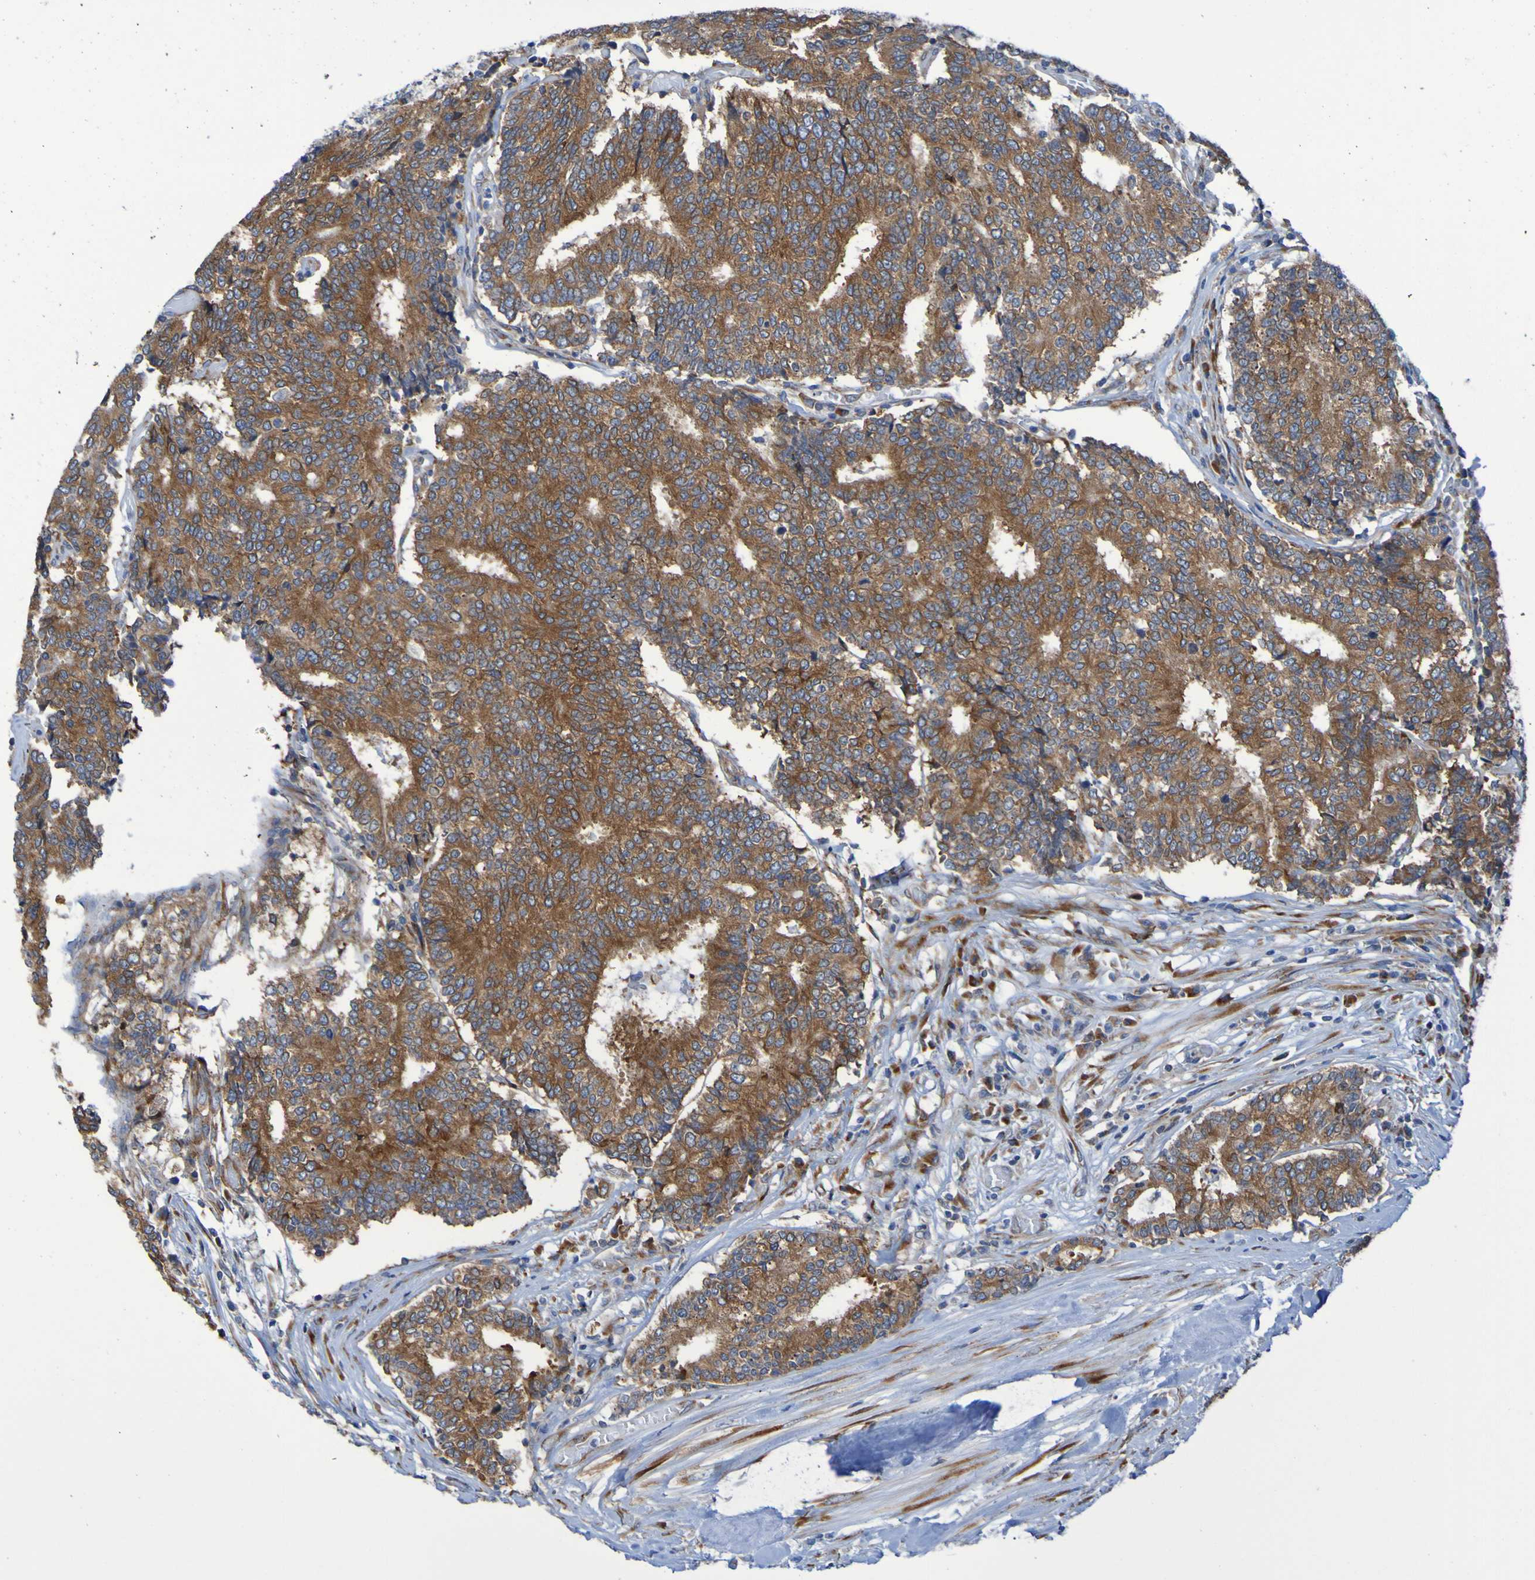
{"staining": {"intensity": "strong", "quantity": ">75%", "location": "cytoplasmic/membranous"}, "tissue": "prostate cancer", "cell_type": "Tumor cells", "image_type": "cancer", "snomed": [{"axis": "morphology", "description": "Normal tissue, NOS"}, {"axis": "morphology", "description": "Adenocarcinoma, High grade"}, {"axis": "topography", "description": "Prostate"}, {"axis": "topography", "description": "Seminal veicle"}], "caption": "The image demonstrates immunohistochemical staining of prostate high-grade adenocarcinoma. There is strong cytoplasmic/membranous staining is appreciated in approximately >75% of tumor cells.", "gene": "FKBP3", "patient": {"sex": "male", "age": 55}}